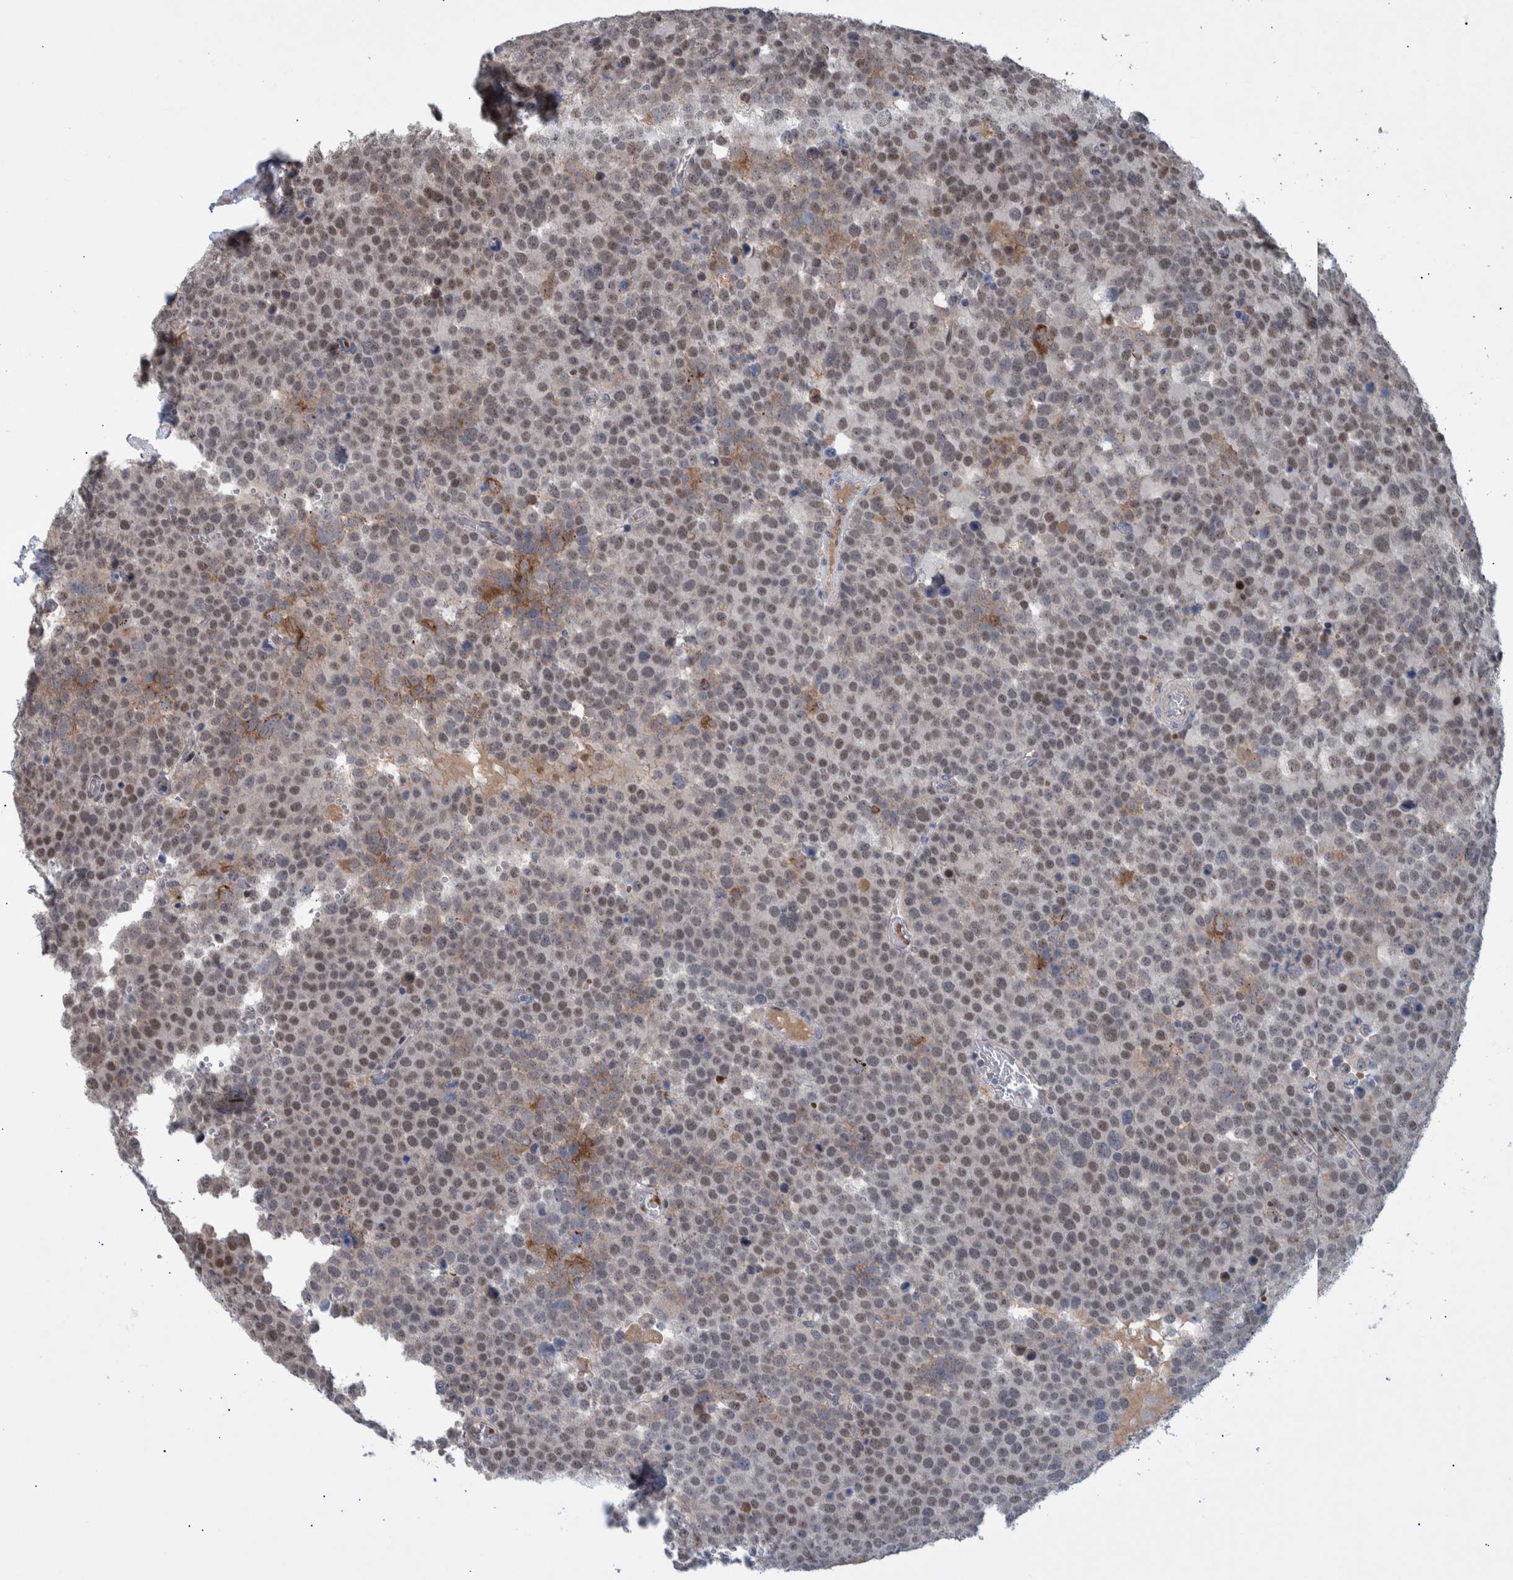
{"staining": {"intensity": "weak", "quantity": ">75%", "location": "nuclear"}, "tissue": "testis cancer", "cell_type": "Tumor cells", "image_type": "cancer", "snomed": [{"axis": "morphology", "description": "Seminoma, NOS"}, {"axis": "topography", "description": "Testis"}], "caption": "Human testis seminoma stained with a brown dye reveals weak nuclear positive staining in approximately >75% of tumor cells.", "gene": "ESRP1", "patient": {"sex": "male", "age": 71}}